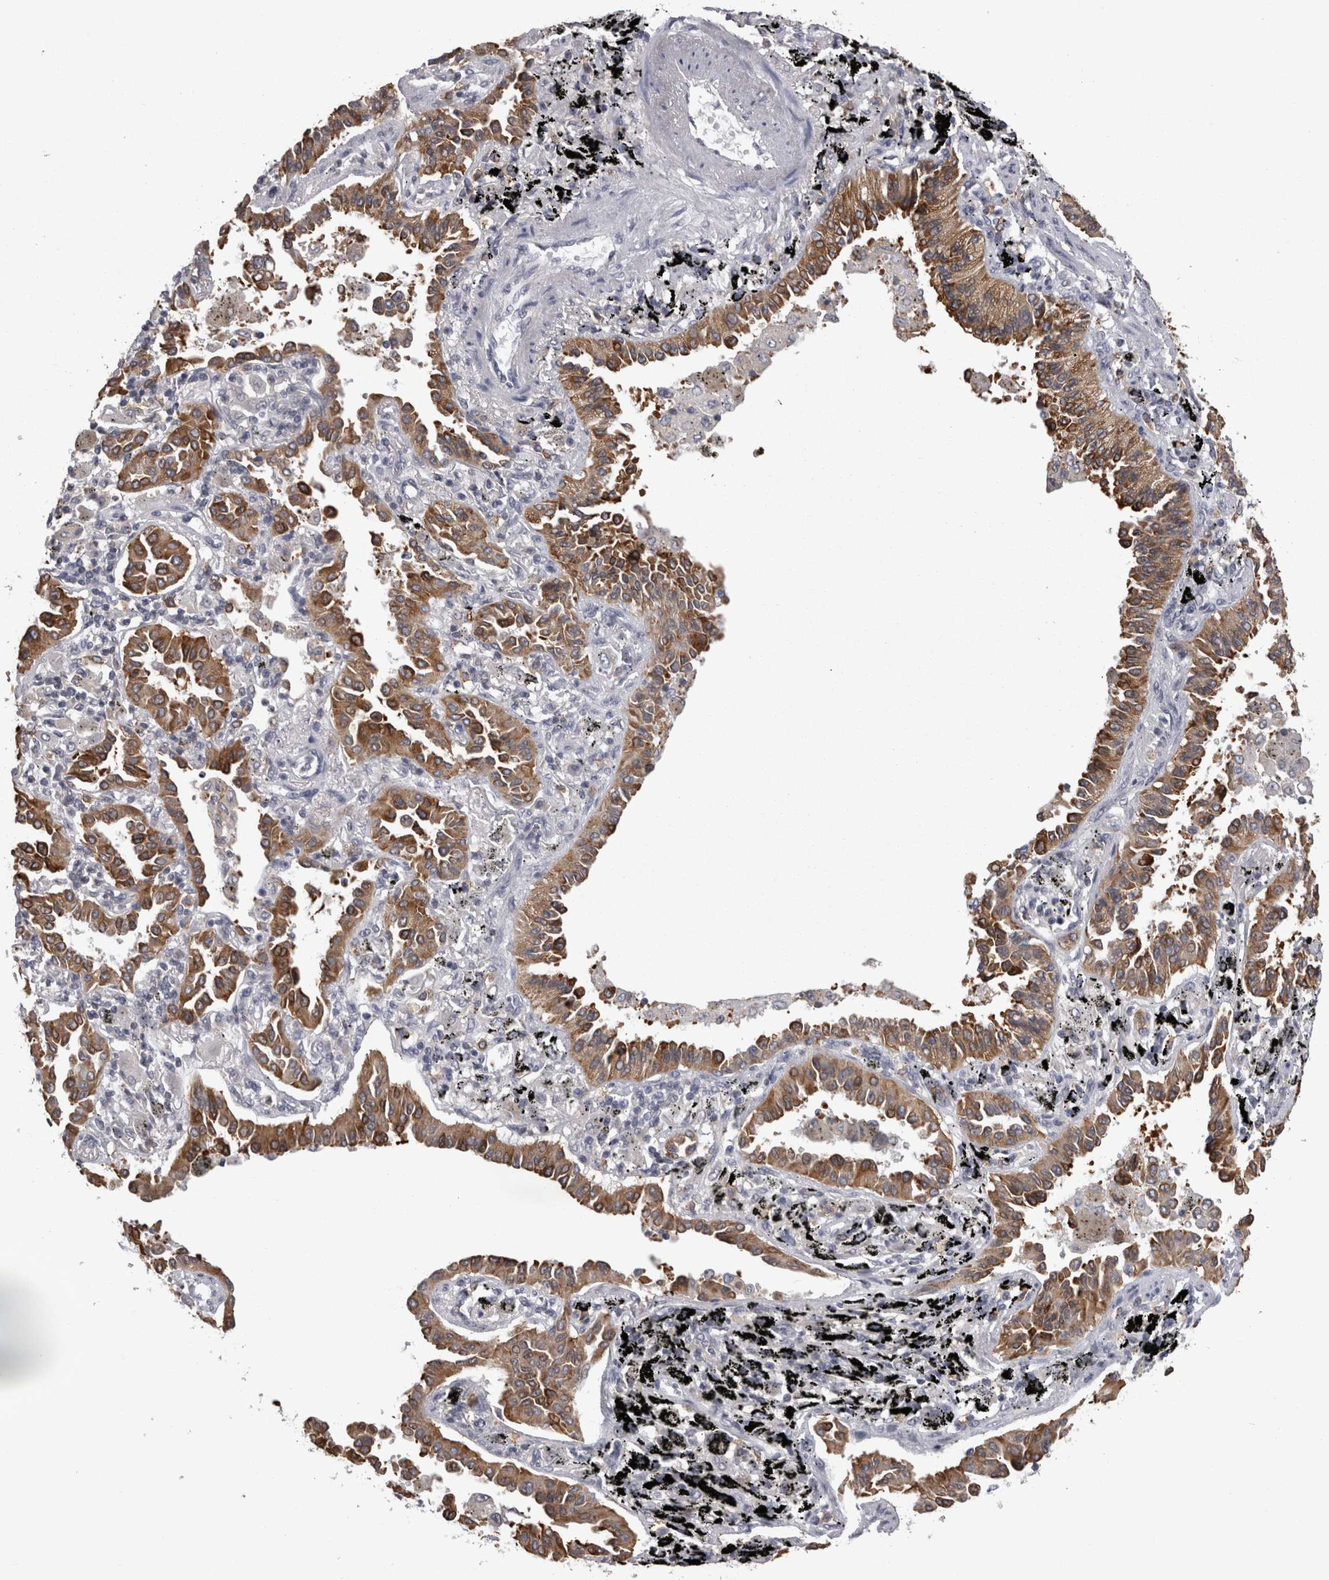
{"staining": {"intensity": "moderate", "quantity": ">75%", "location": "cytoplasmic/membranous"}, "tissue": "lung cancer", "cell_type": "Tumor cells", "image_type": "cancer", "snomed": [{"axis": "morphology", "description": "Normal tissue, NOS"}, {"axis": "morphology", "description": "Adenocarcinoma, NOS"}, {"axis": "topography", "description": "Lung"}], "caption": "High-power microscopy captured an immunohistochemistry (IHC) micrograph of lung adenocarcinoma, revealing moderate cytoplasmic/membranous staining in approximately >75% of tumor cells. (brown staining indicates protein expression, while blue staining denotes nuclei).", "gene": "PON3", "patient": {"sex": "male", "age": 59}}